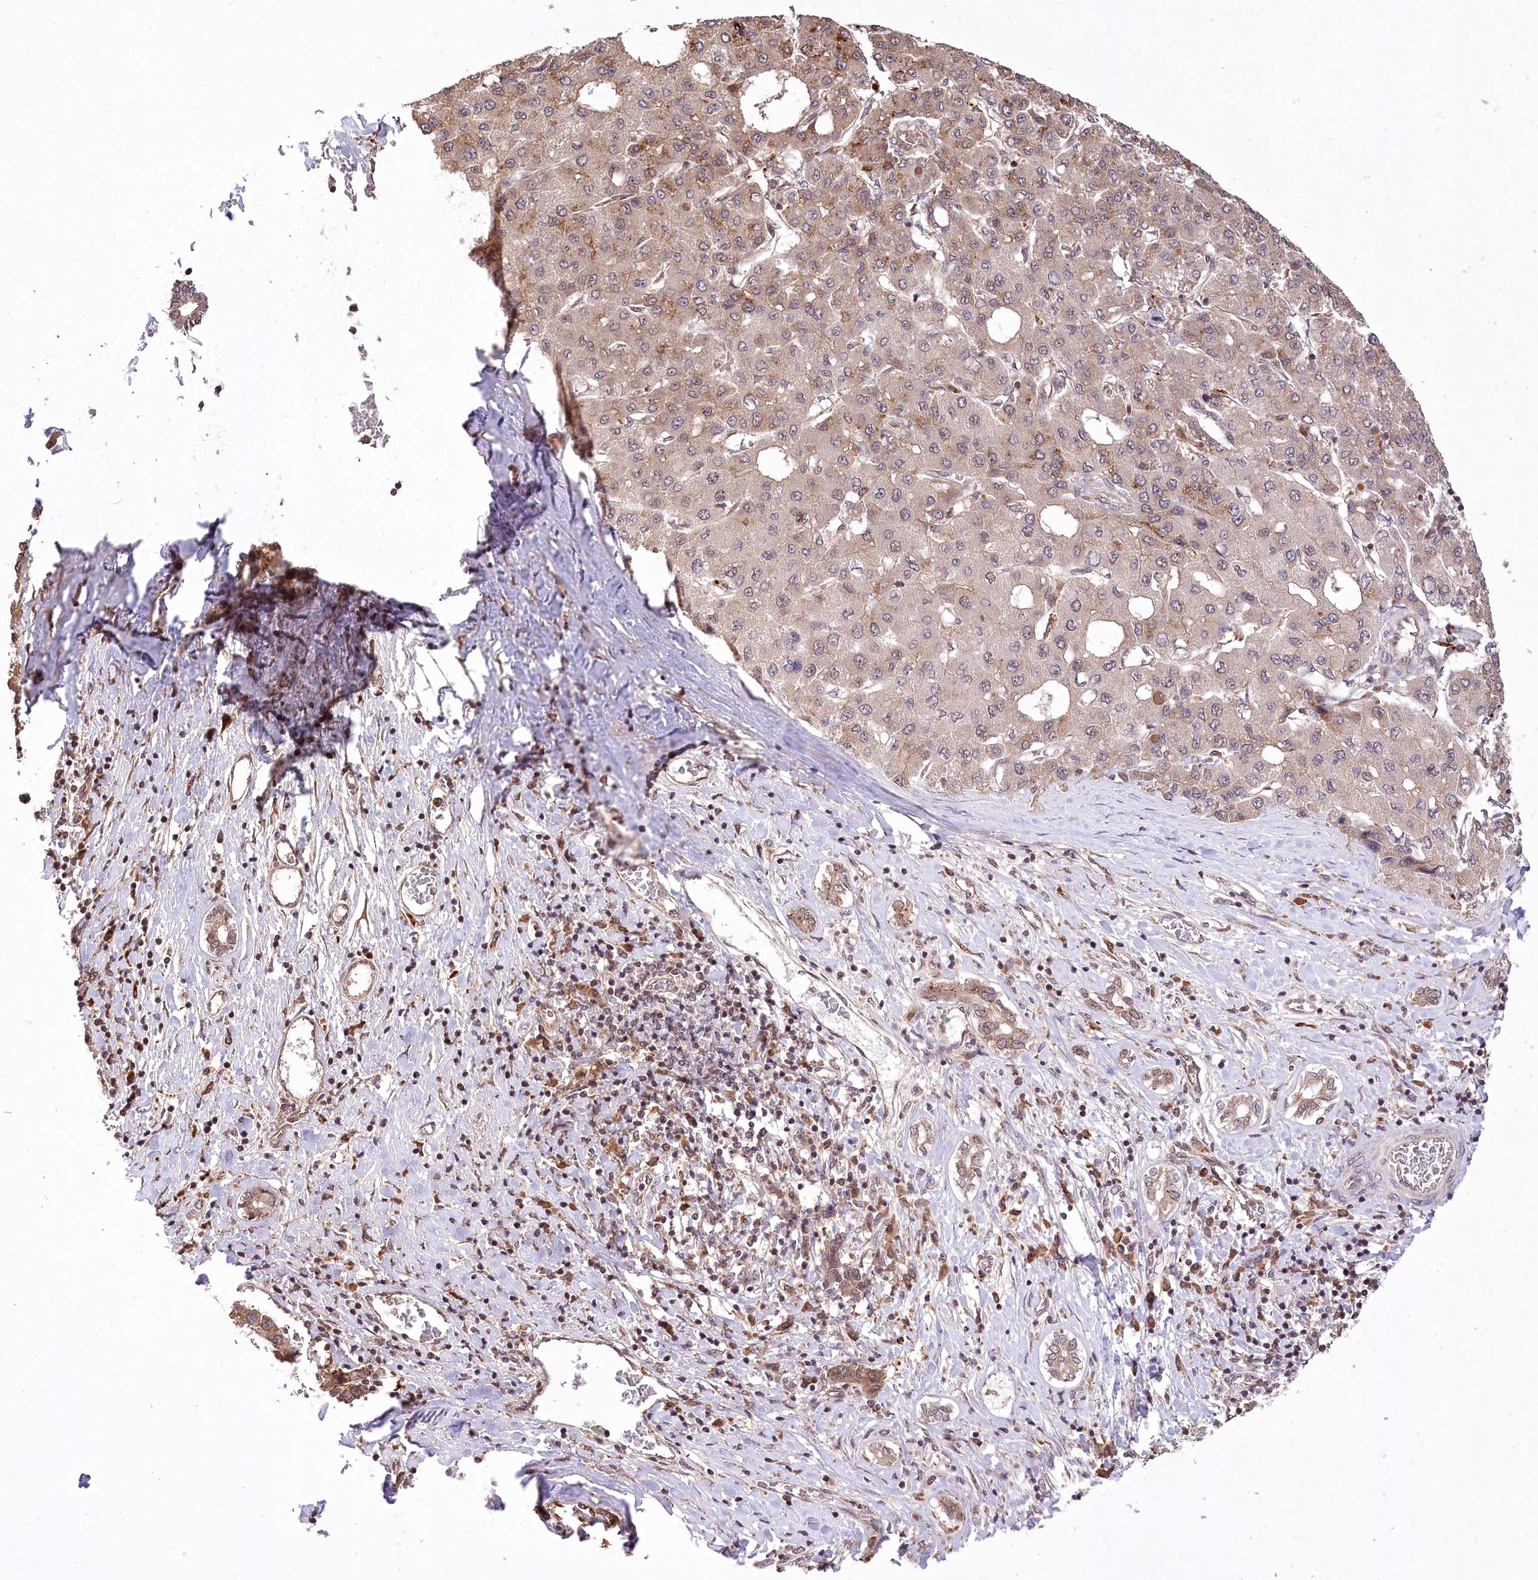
{"staining": {"intensity": "negative", "quantity": "none", "location": "none"}, "tissue": "liver cancer", "cell_type": "Tumor cells", "image_type": "cancer", "snomed": [{"axis": "morphology", "description": "Carcinoma, Hepatocellular, NOS"}, {"axis": "topography", "description": "Liver"}], "caption": "Tumor cells show no significant protein positivity in liver cancer (hepatocellular carcinoma). The staining is performed using DAB (3,3'-diaminobenzidine) brown chromogen with nuclei counter-stained in using hematoxylin.", "gene": "SERGEF", "patient": {"sex": "male", "age": 65}}